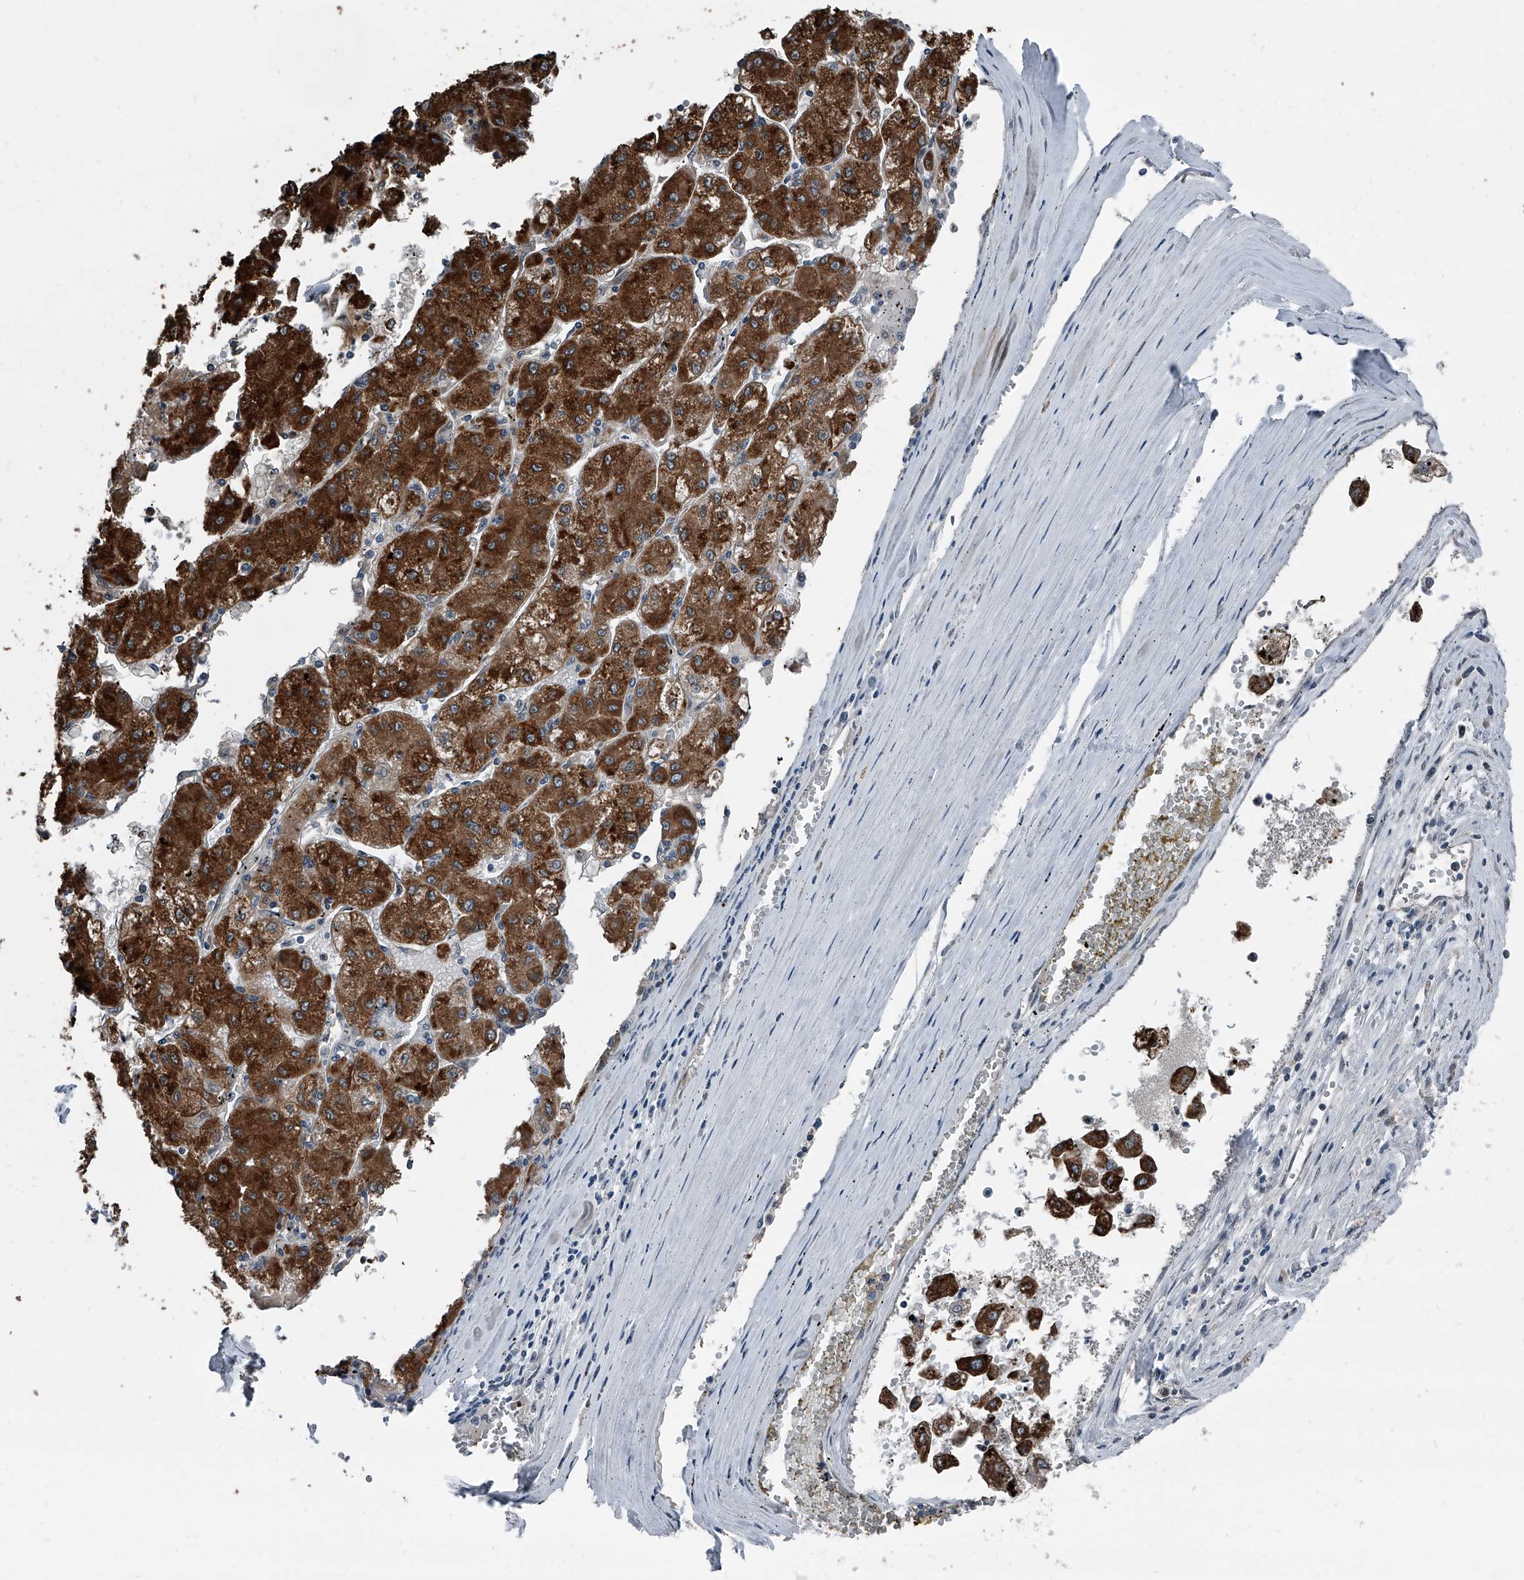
{"staining": {"intensity": "strong", "quantity": ">75%", "location": "cytoplasmic/membranous"}, "tissue": "liver cancer", "cell_type": "Tumor cells", "image_type": "cancer", "snomed": [{"axis": "morphology", "description": "Carcinoma, Hepatocellular, NOS"}, {"axis": "topography", "description": "Liver"}], "caption": "A high-resolution photomicrograph shows immunohistochemistry (IHC) staining of hepatocellular carcinoma (liver), which reveals strong cytoplasmic/membranous staining in about >75% of tumor cells.", "gene": "MEN1", "patient": {"sex": "male", "age": 72}}